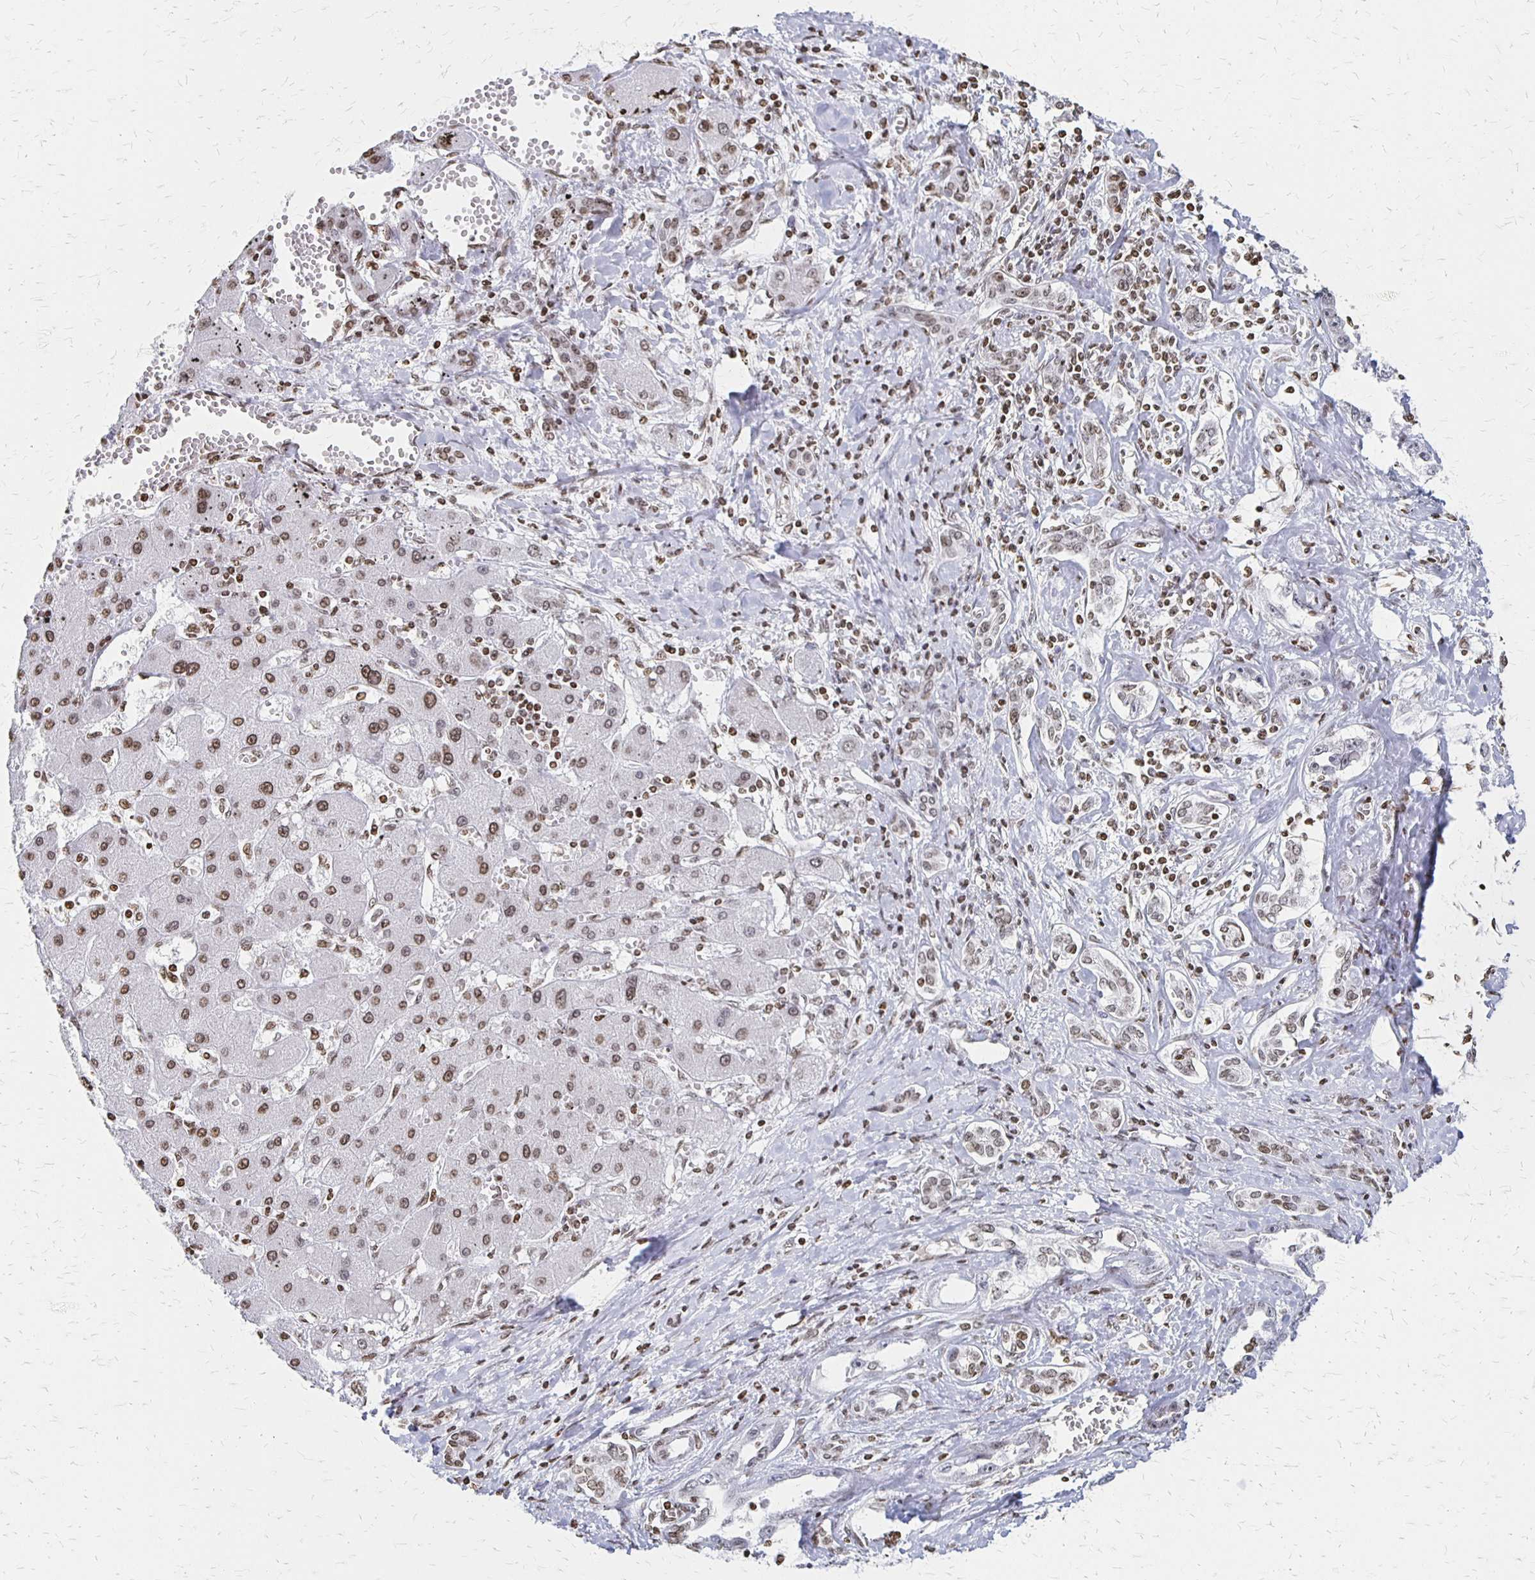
{"staining": {"intensity": "moderate", "quantity": ">75%", "location": "nuclear"}, "tissue": "liver cancer", "cell_type": "Tumor cells", "image_type": "cancer", "snomed": [{"axis": "morphology", "description": "Cholangiocarcinoma"}, {"axis": "topography", "description": "Liver"}], "caption": "Protein staining reveals moderate nuclear staining in about >75% of tumor cells in liver cancer. (Brightfield microscopy of DAB IHC at high magnification).", "gene": "ZNF280C", "patient": {"sex": "male", "age": 59}}